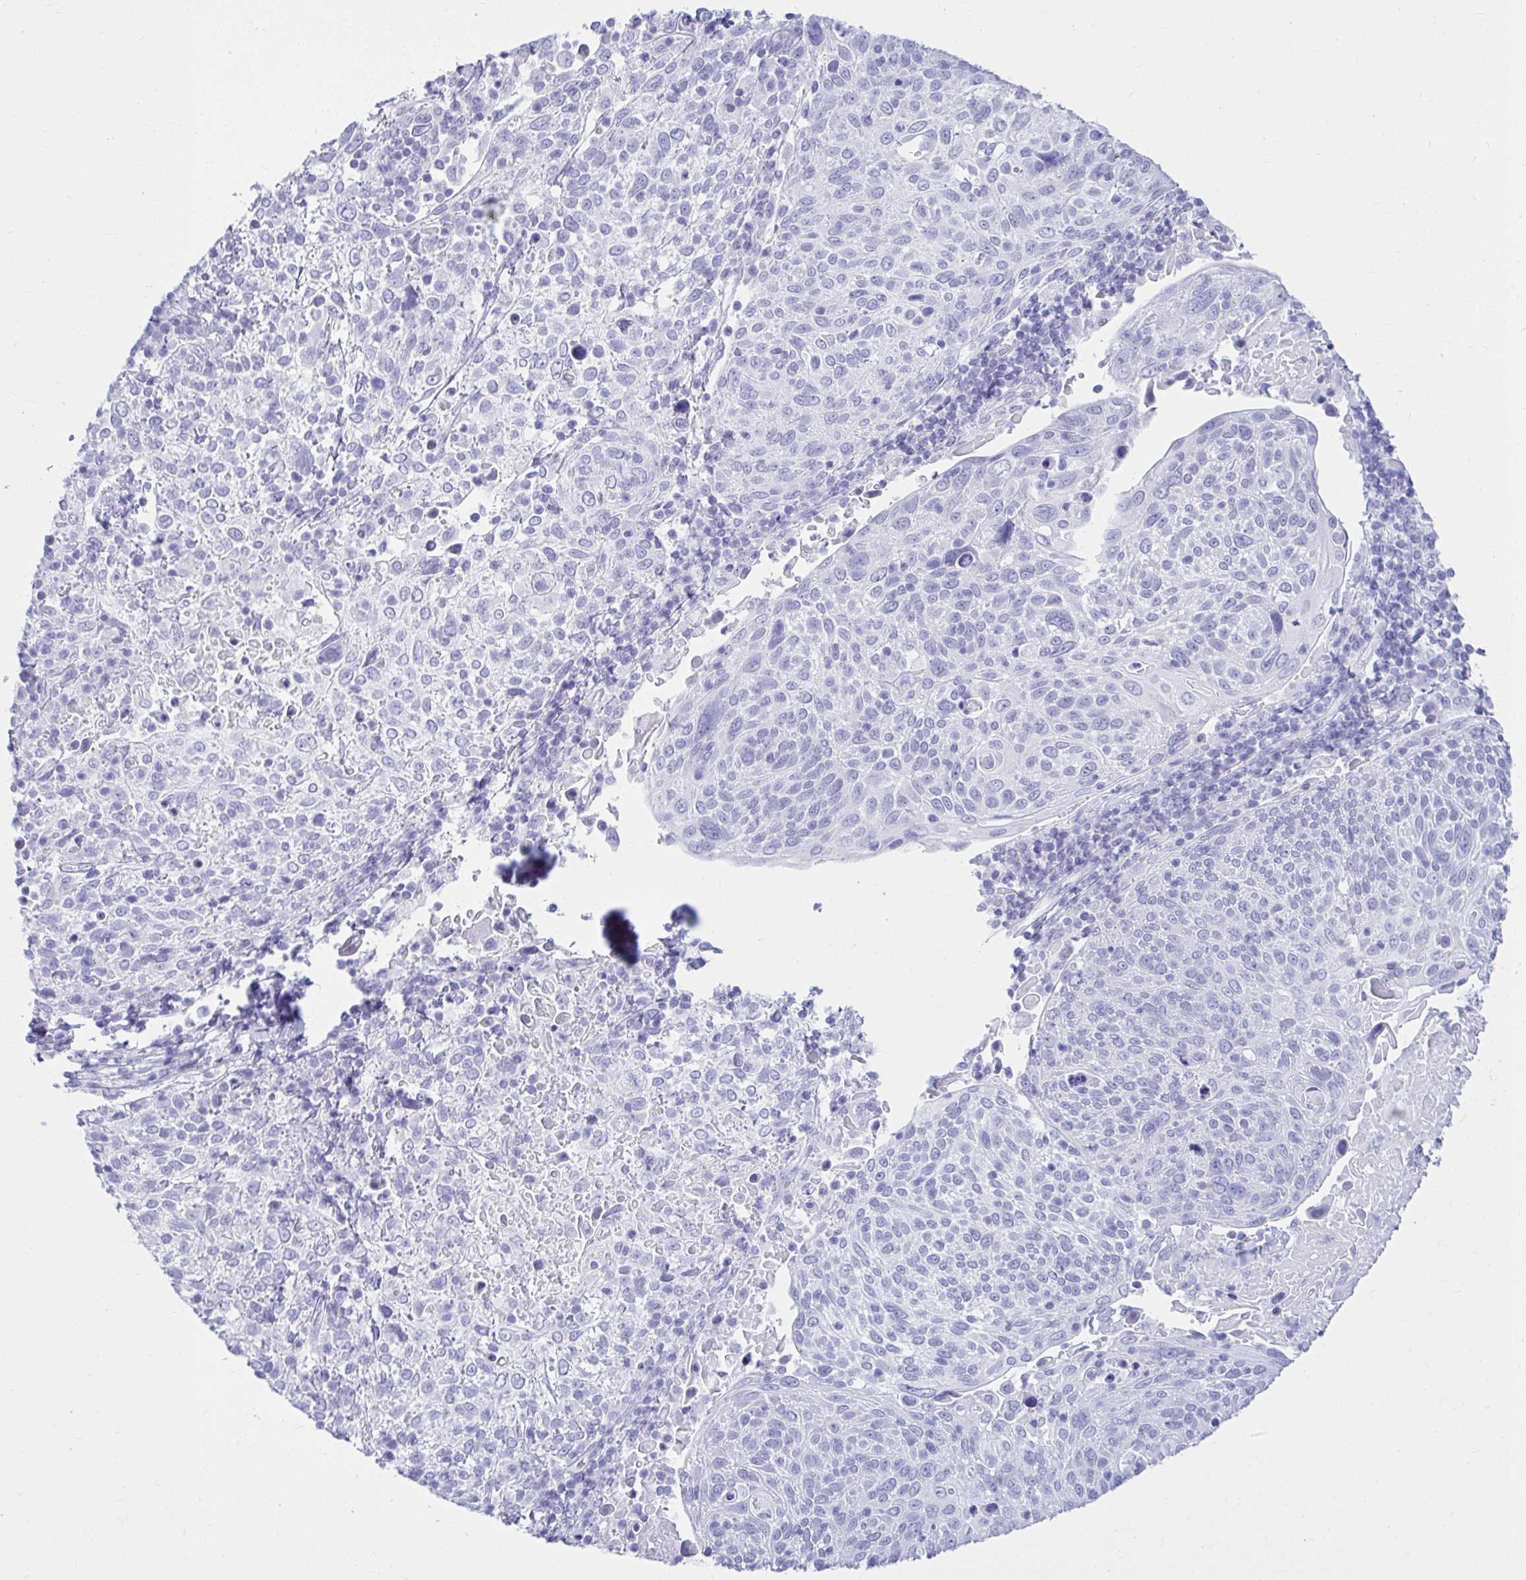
{"staining": {"intensity": "negative", "quantity": "none", "location": "none"}, "tissue": "cervical cancer", "cell_type": "Tumor cells", "image_type": "cancer", "snomed": [{"axis": "morphology", "description": "Squamous cell carcinoma, NOS"}, {"axis": "topography", "description": "Cervix"}], "caption": "An immunohistochemistry micrograph of cervical squamous cell carcinoma is shown. There is no staining in tumor cells of cervical squamous cell carcinoma. (Brightfield microscopy of DAB immunohistochemistry (IHC) at high magnification).", "gene": "ATP4B", "patient": {"sex": "female", "age": 61}}